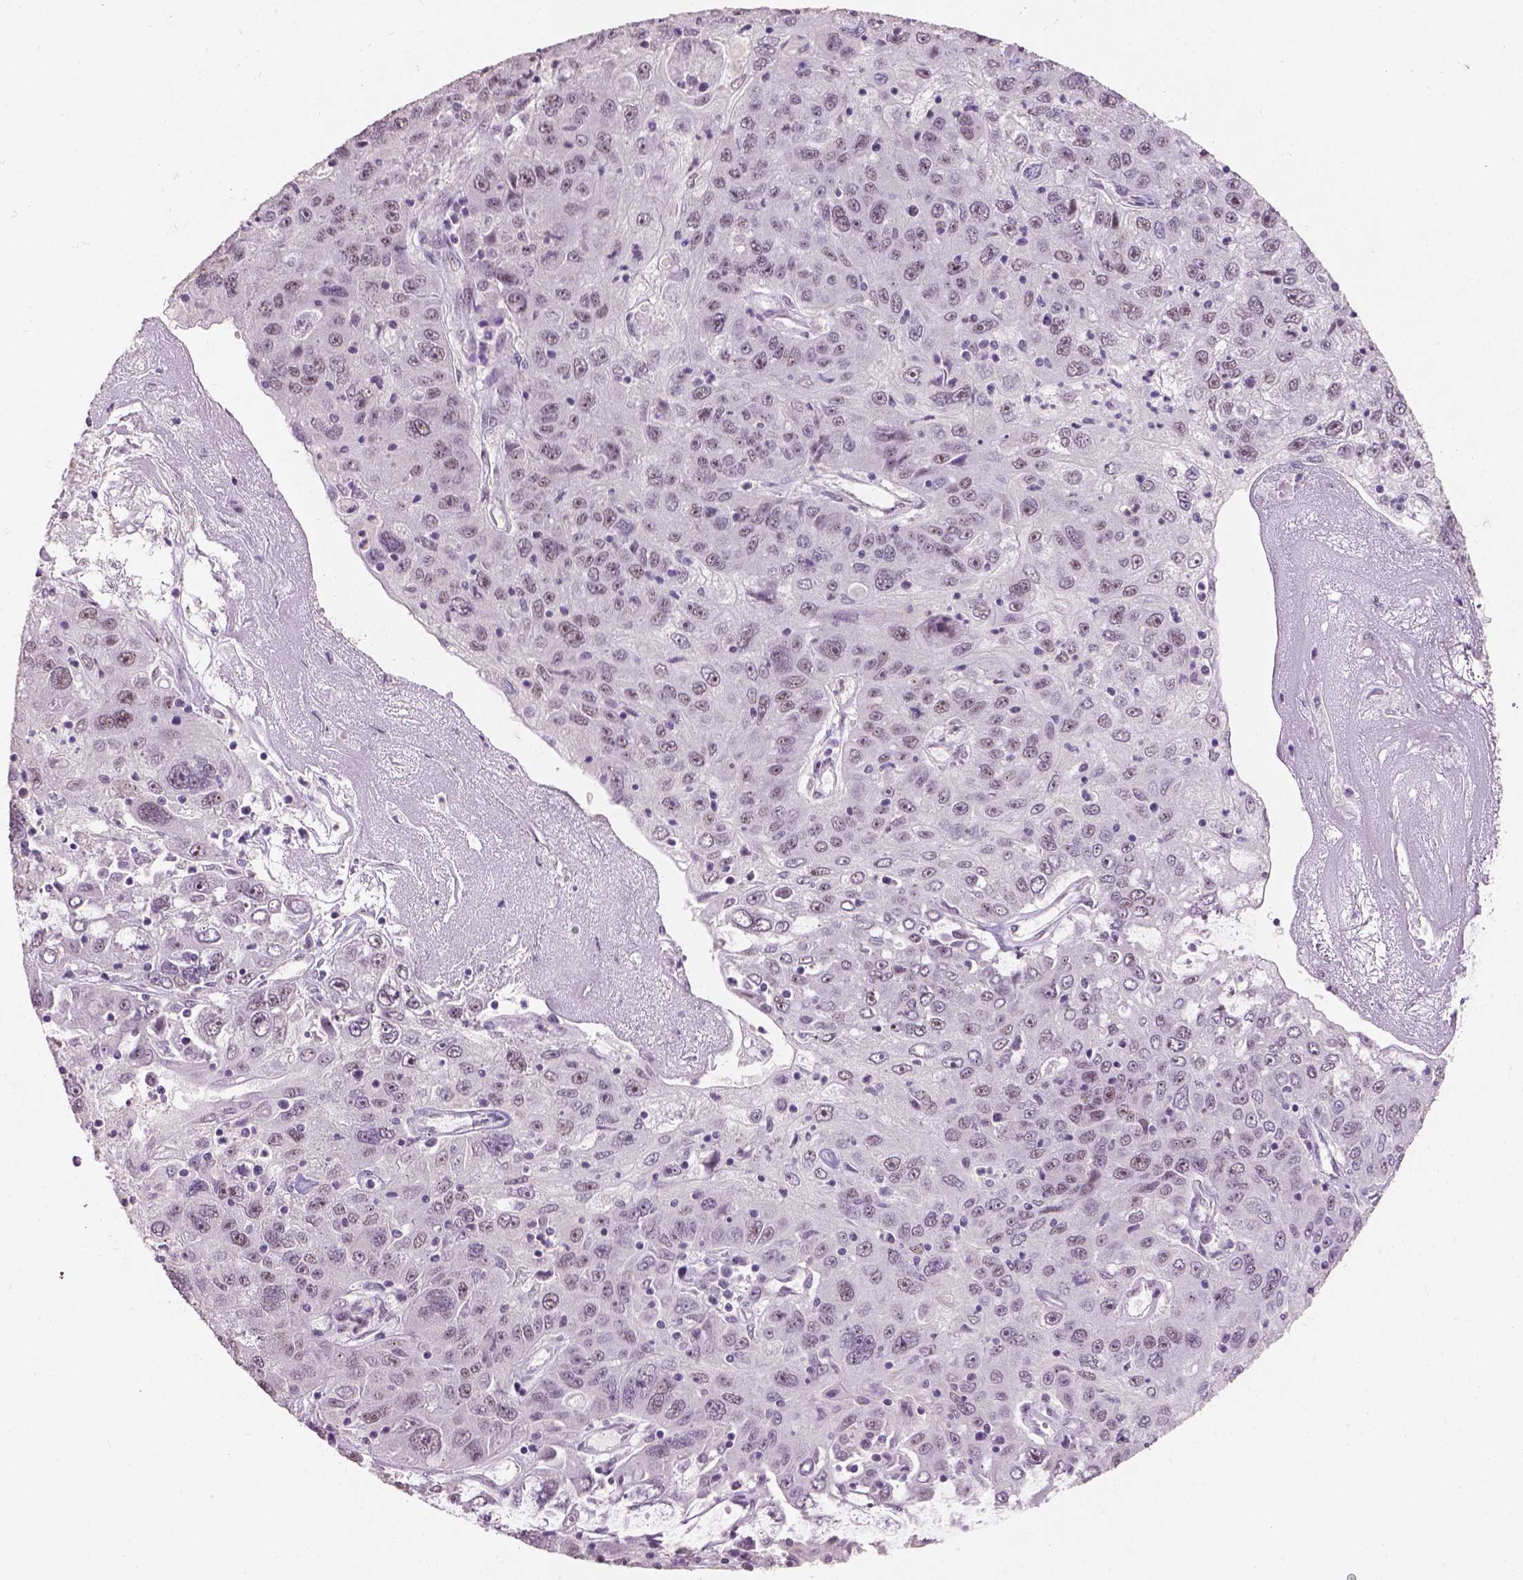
{"staining": {"intensity": "weak", "quantity": "<25%", "location": "nuclear"}, "tissue": "stomach cancer", "cell_type": "Tumor cells", "image_type": "cancer", "snomed": [{"axis": "morphology", "description": "Adenocarcinoma, NOS"}, {"axis": "topography", "description": "Stomach"}], "caption": "High power microscopy image of an immunohistochemistry image of adenocarcinoma (stomach), revealing no significant staining in tumor cells.", "gene": "COIL", "patient": {"sex": "male", "age": 56}}